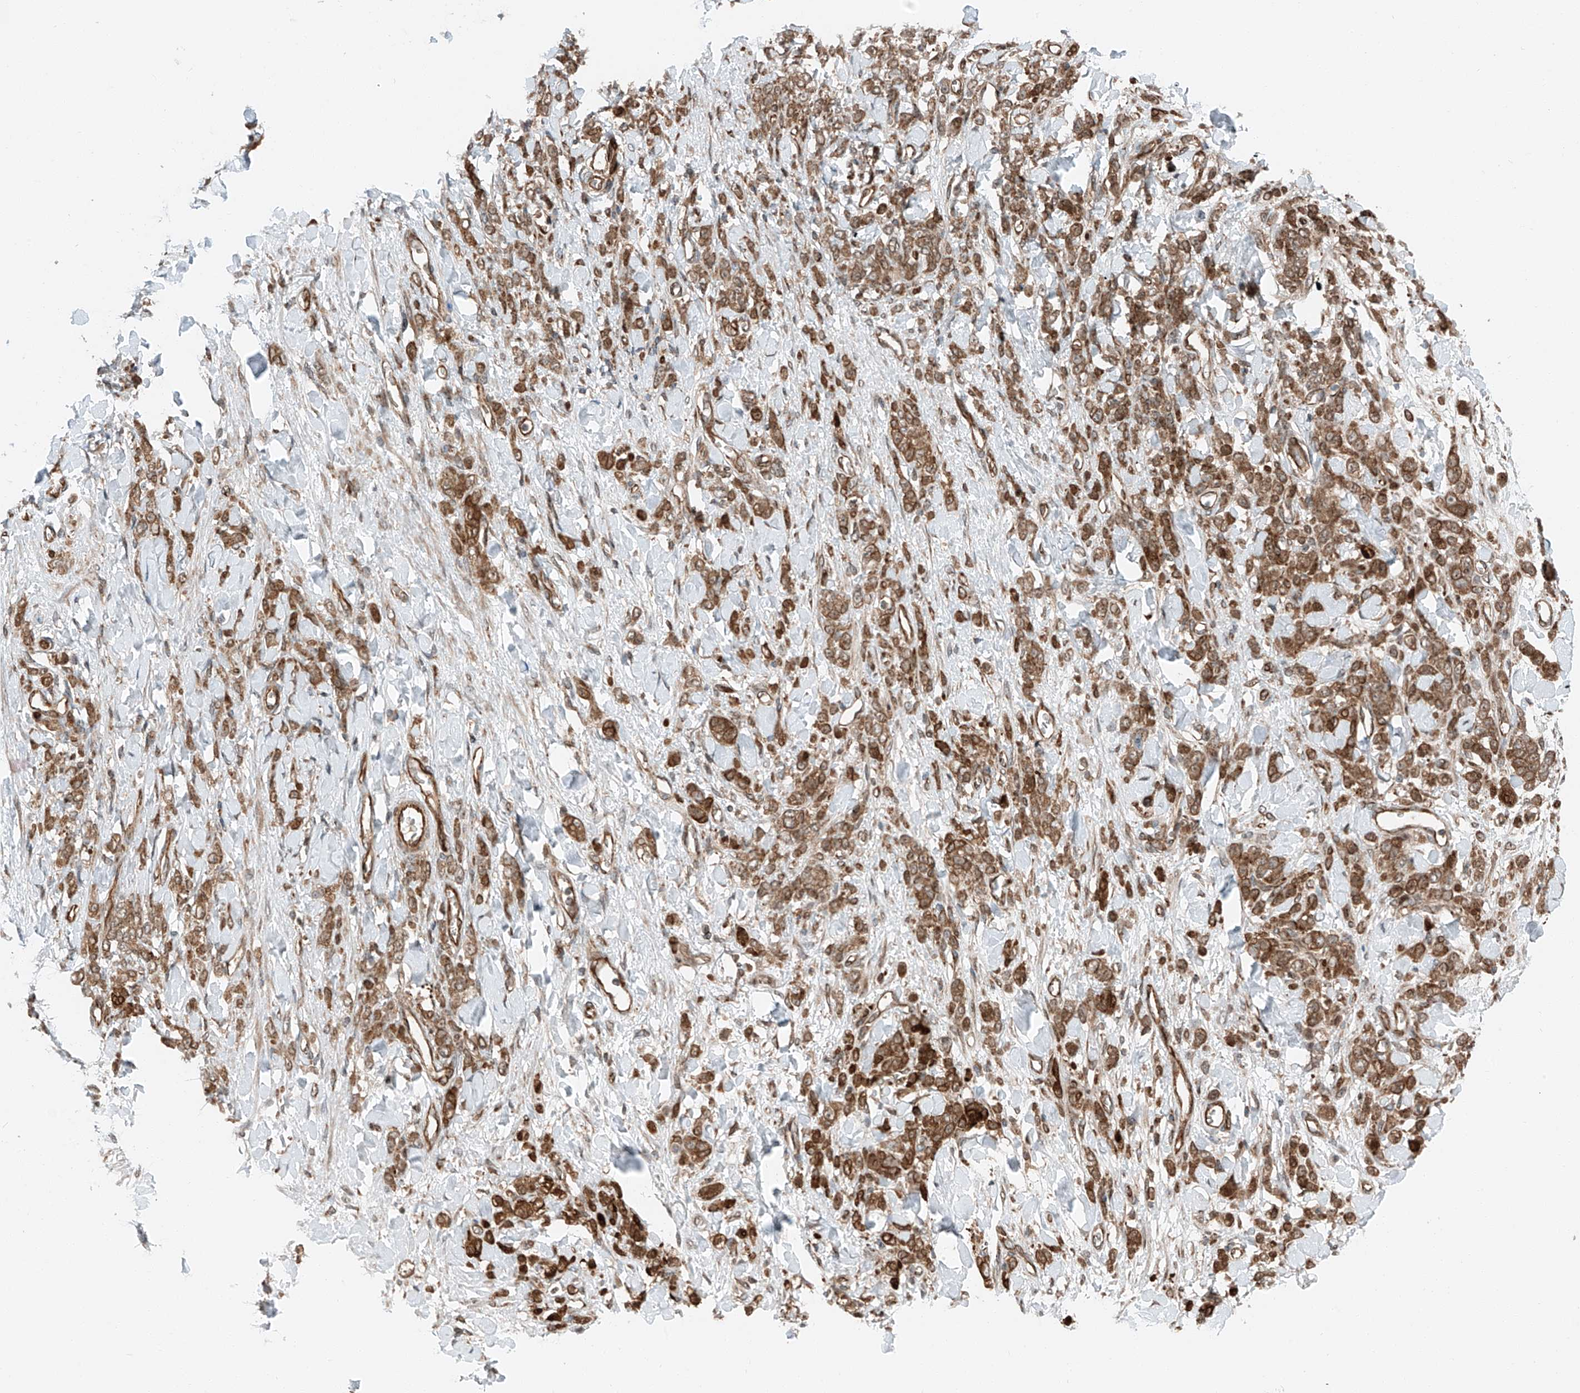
{"staining": {"intensity": "strong", "quantity": ">75%", "location": "cytoplasmic/membranous"}, "tissue": "stomach cancer", "cell_type": "Tumor cells", "image_type": "cancer", "snomed": [{"axis": "morphology", "description": "Normal tissue, NOS"}, {"axis": "morphology", "description": "Adenocarcinoma, NOS"}, {"axis": "topography", "description": "Stomach"}], "caption": "Immunohistochemical staining of human stomach cancer exhibits high levels of strong cytoplasmic/membranous protein staining in about >75% of tumor cells.", "gene": "USP48", "patient": {"sex": "male", "age": 82}}